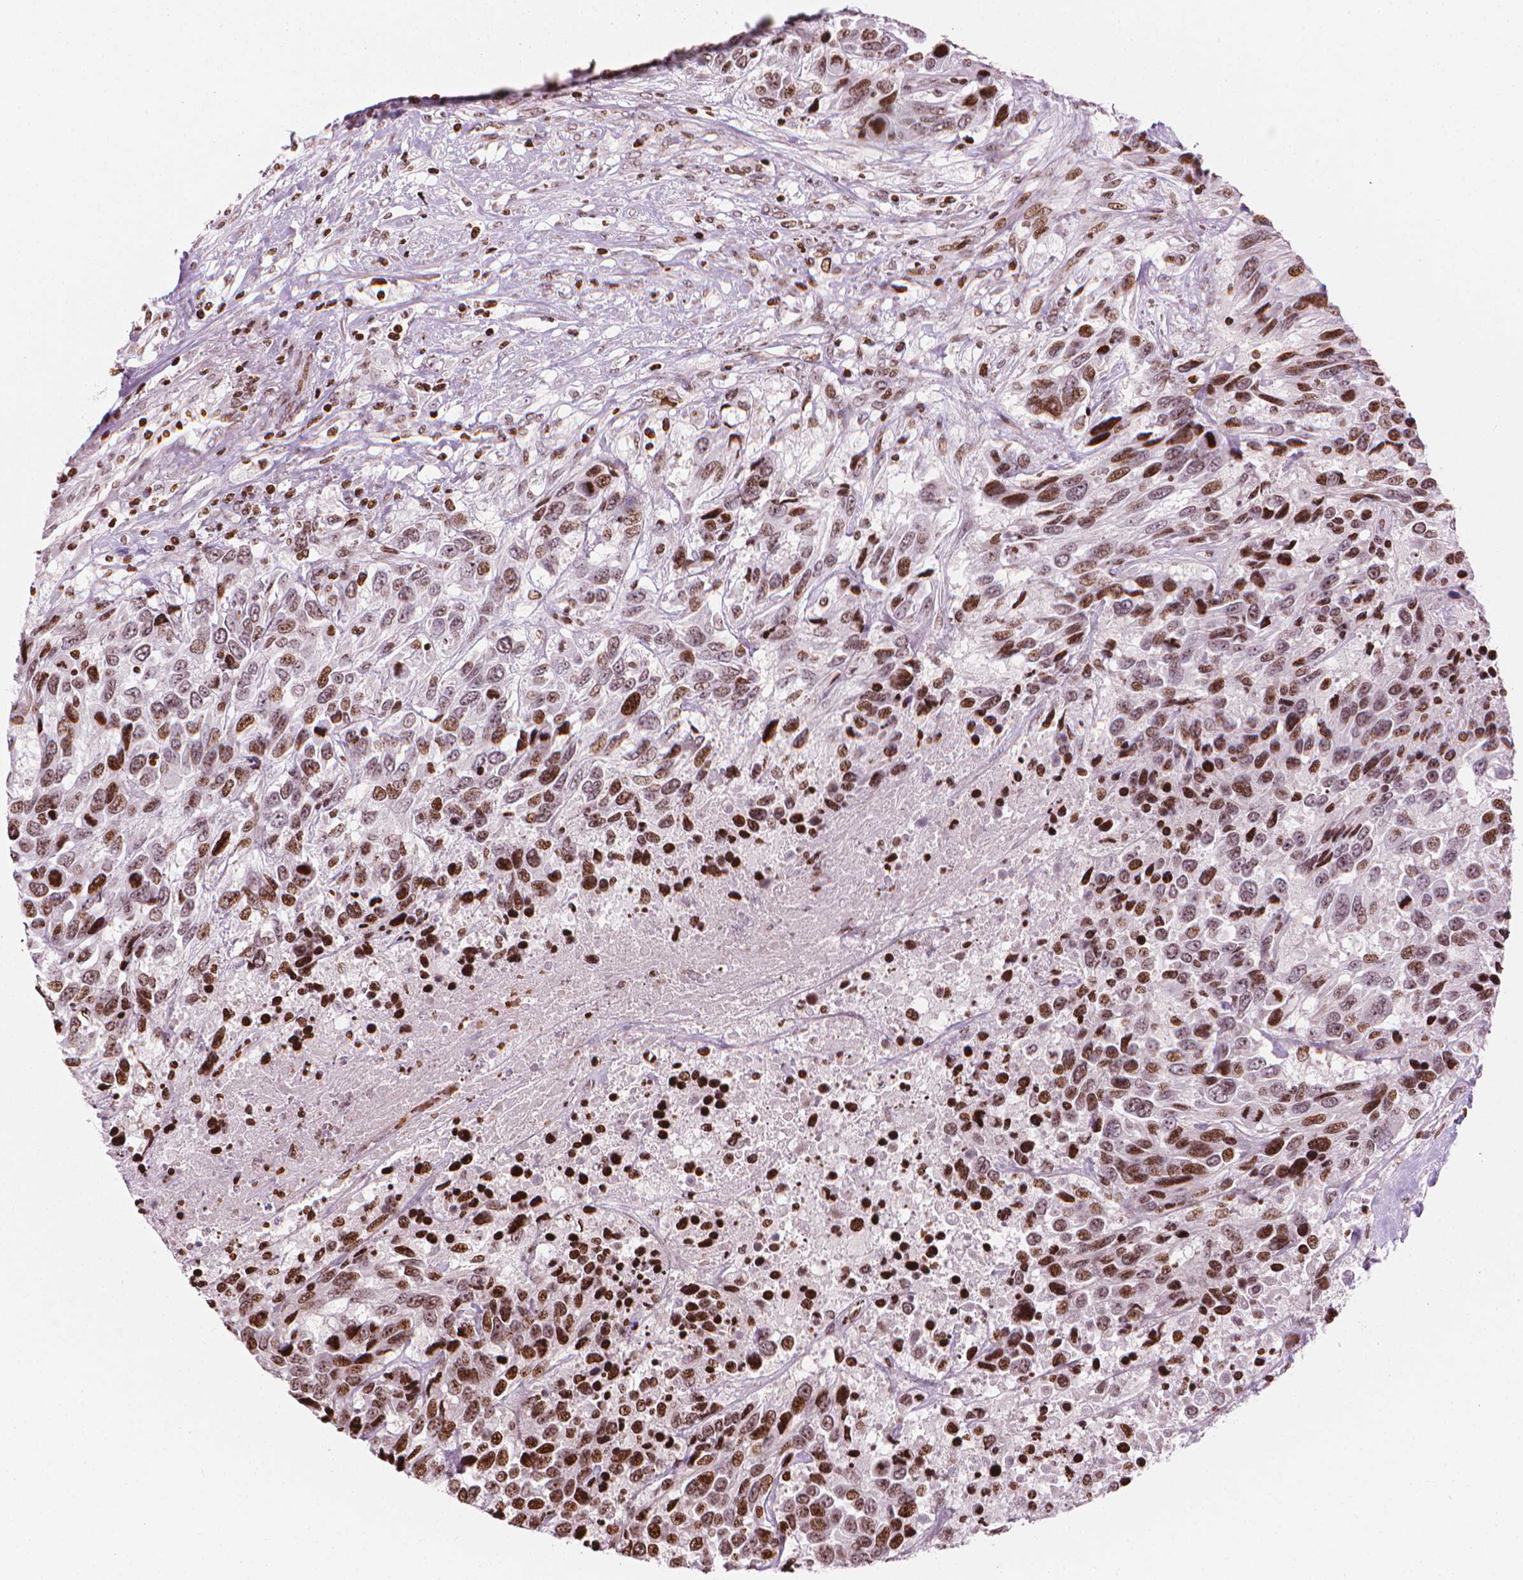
{"staining": {"intensity": "moderate", "quantity": ">75%", "location": "nuclear"}, "tissue": "urothelial cancer", "cell_type": "Tumor cells", "image_type": "cancer", "snomed": [{"axis": "morphology", "description": "Urothelial carcinoma, High grade"}, {"axis": "topography", "description": "Urinary bladder"}], "caption": "The immunohistochemical stain shows moderate nuclear positivity in tumor cells of urothelial cancer tissue.", "gene": "PIP4K2A", "patient": {"sex": "female", "age": 70}}